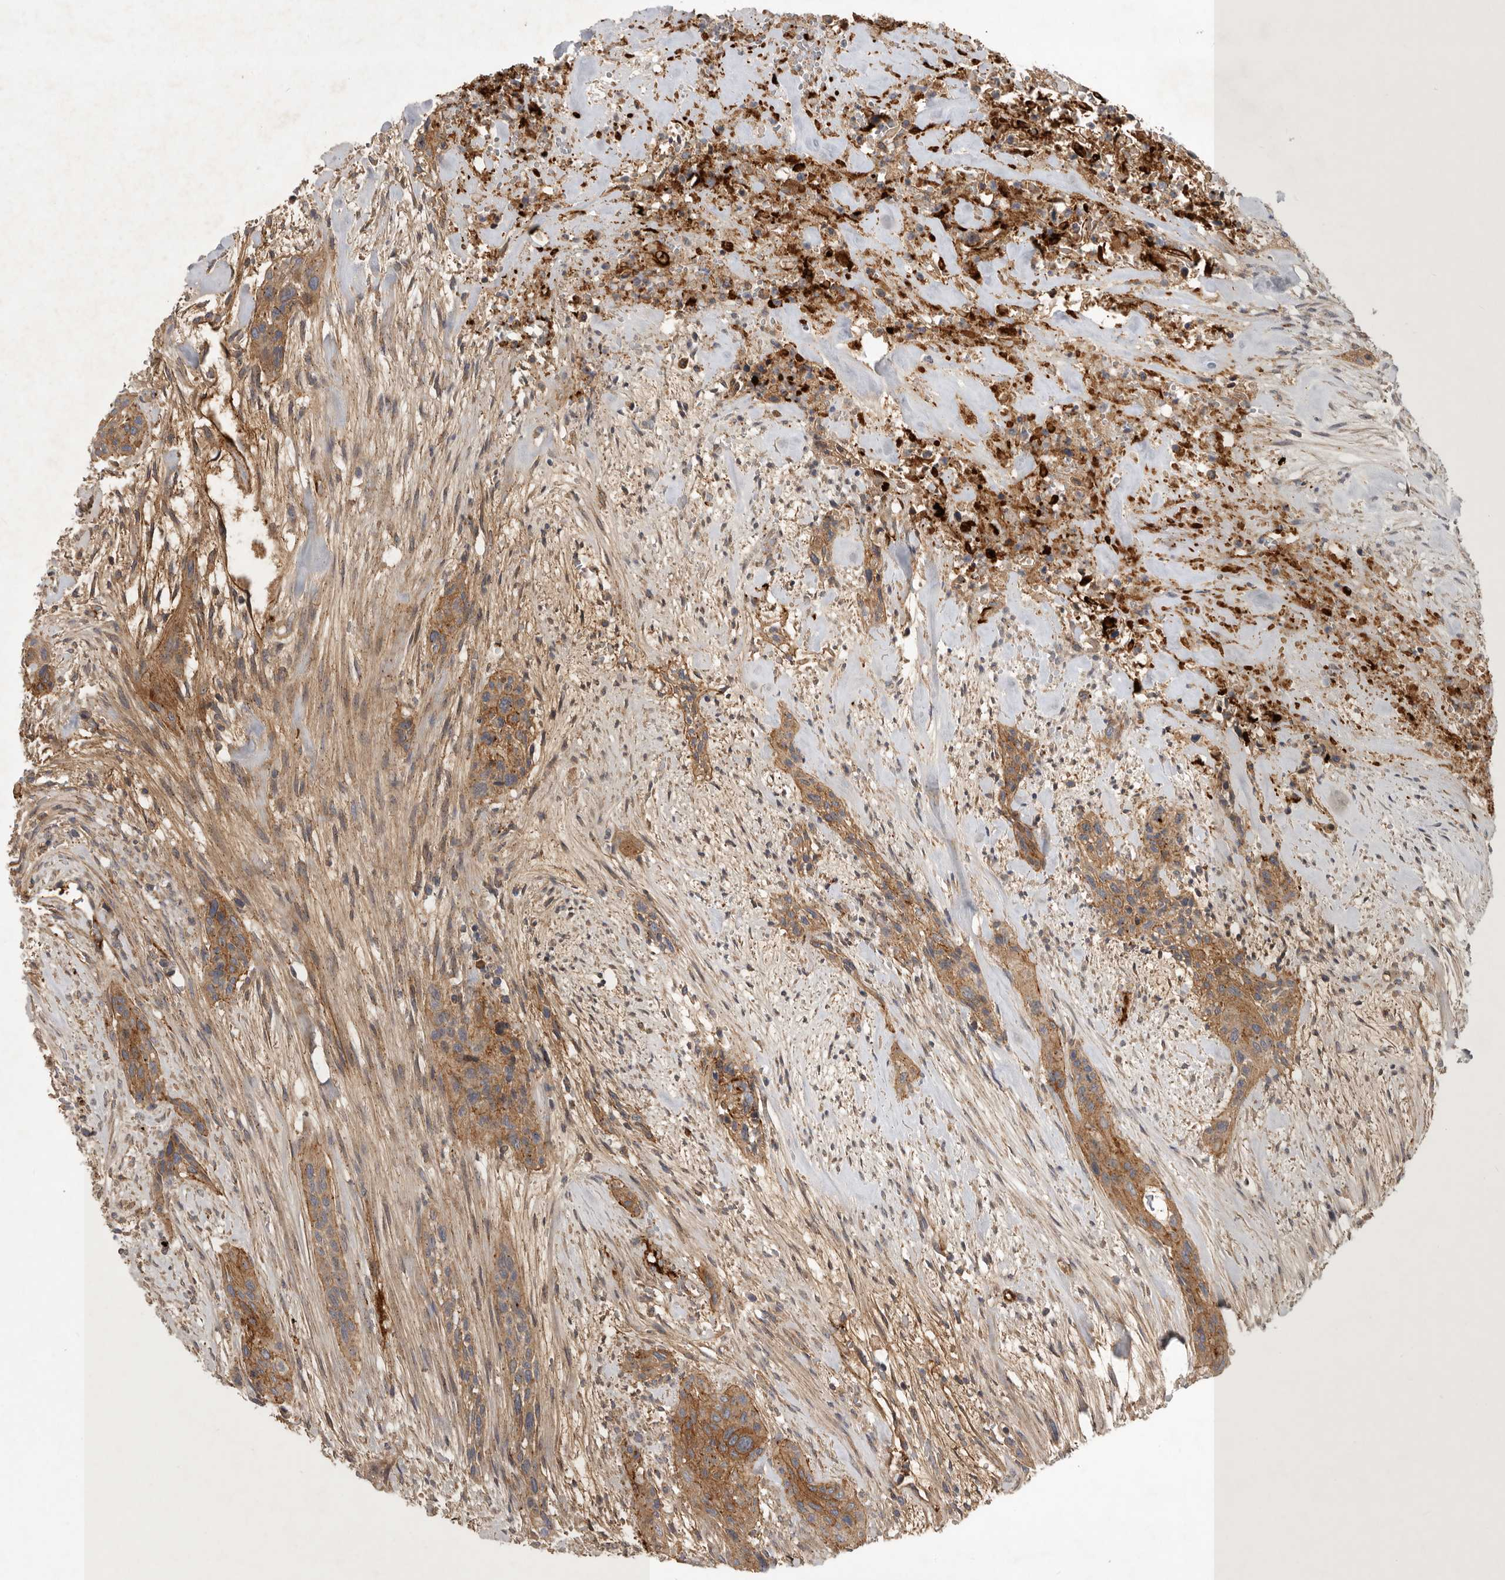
{"staining": {"intensity": "moderate", "quantity": ">75%", "location": "cytoplasmic/membranous"}, "tissue": "urothelial cancer", "cell_type": "Tumor cells", "image_type": "cancer", "snomed": [{"axis": "morphology", "description": "Urothelial carcinoma, High grade"}, {"axis": "topography", "description": "Urinary bladder"}], "caption": "Urothelial carcinoma (high-grade) tissue shows moderate cytoplasmic/membranous expression in approximately >75% of tumor cells", "gene": "MLPH", "patient": {"sex": "male", "age": 35}}